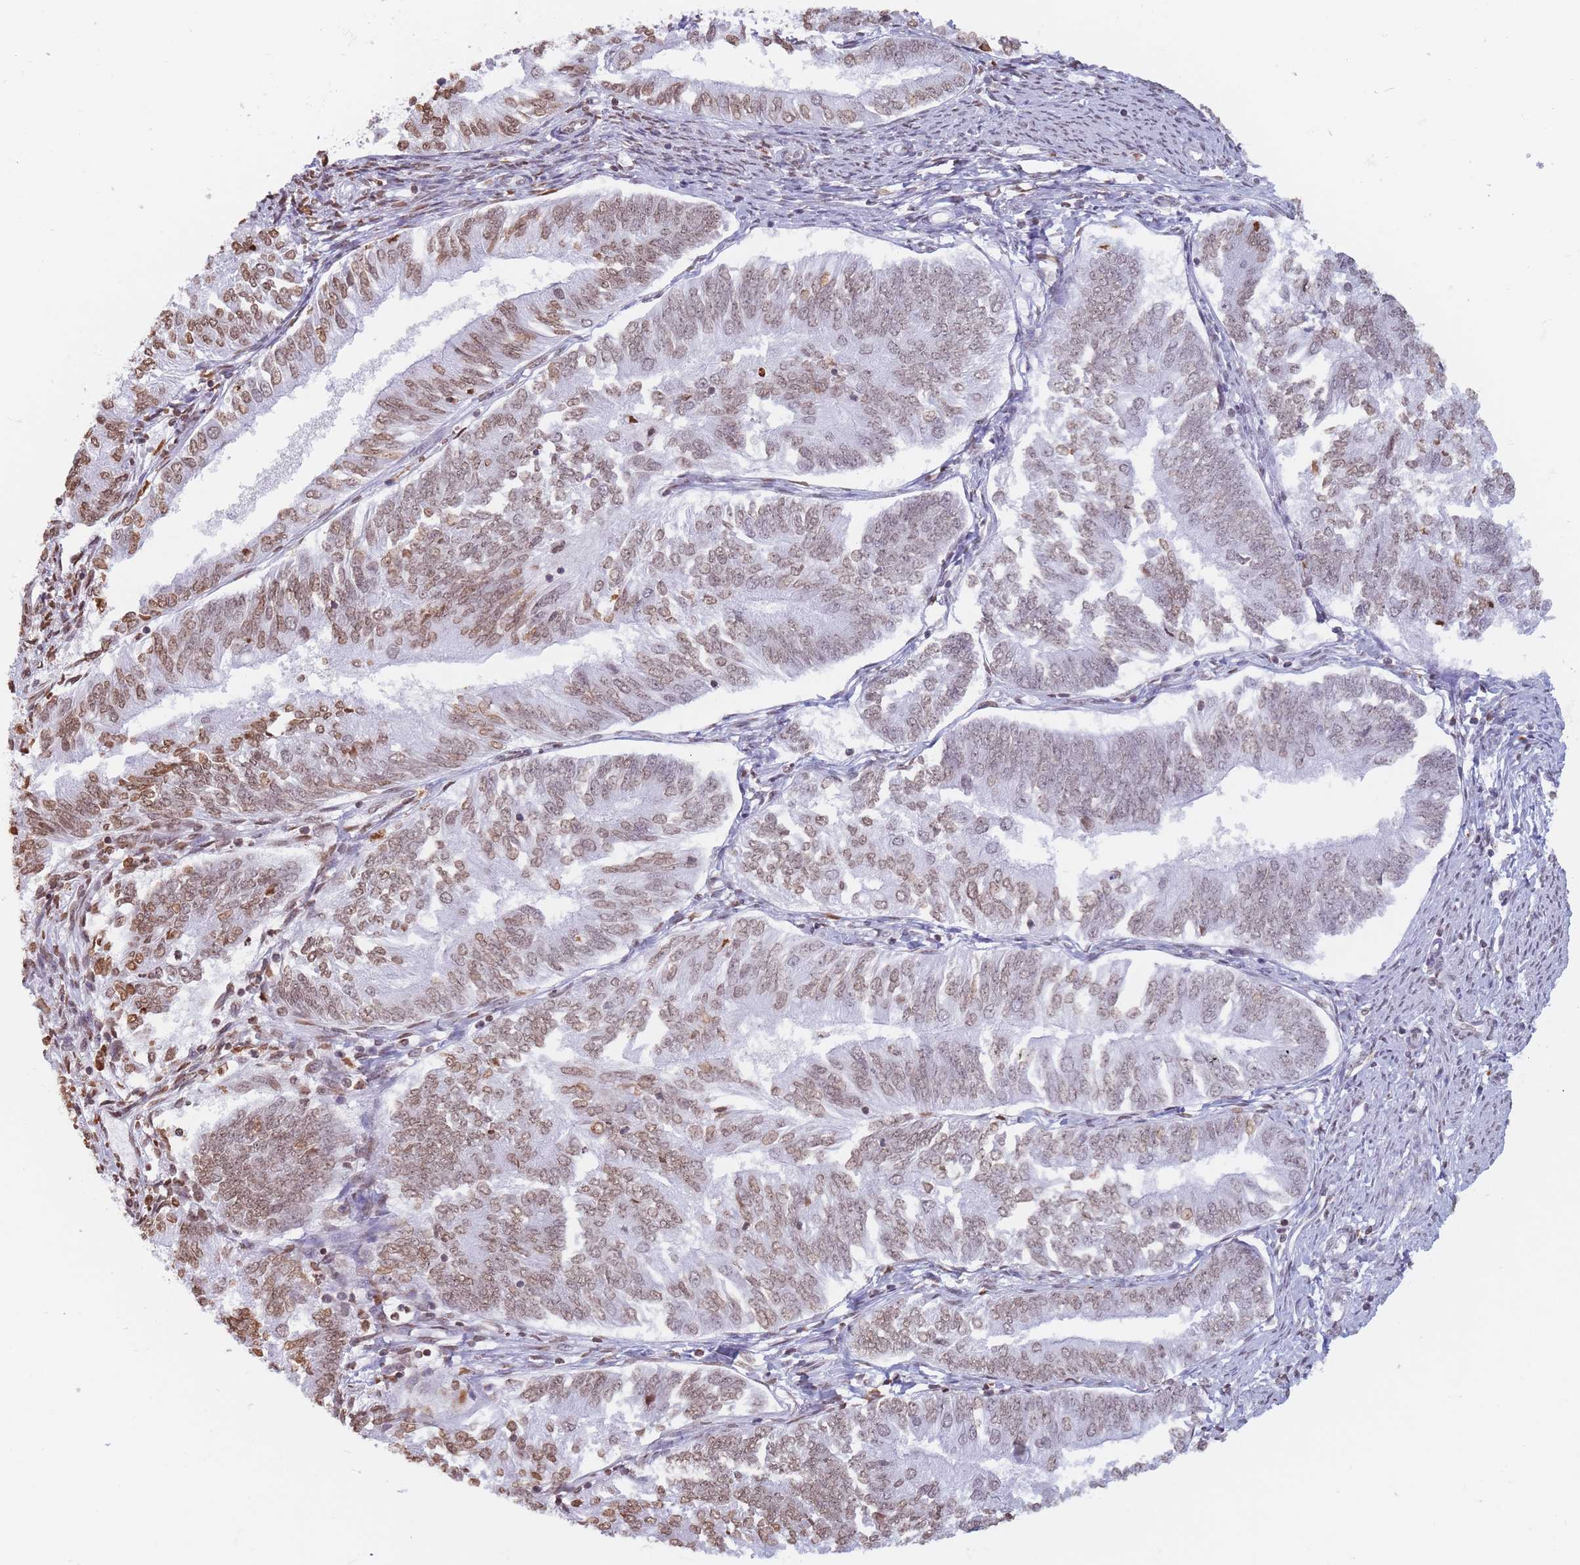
{"staining": {"intensity": "moderate", "quantity": ">75%", "location": "nuclear"}, "tissue": "endometrial cancer", "cell_type": "Tumor cells", "image_type": "cancer", "snomed": [{"axis": "morphology", "description": "Adenocarcinoma, NOS"}, {"axis": "topography", "description": "Endometrium"}], "caption": "There is medium levels of moderate nuclear positivity in tumor cells of endometrial cancer (adenocarcinoma), as demonstrated by immunohistochemical staining (brown color).", "gene": "RYK", "patient": {"sex": "female", "age": 58}}